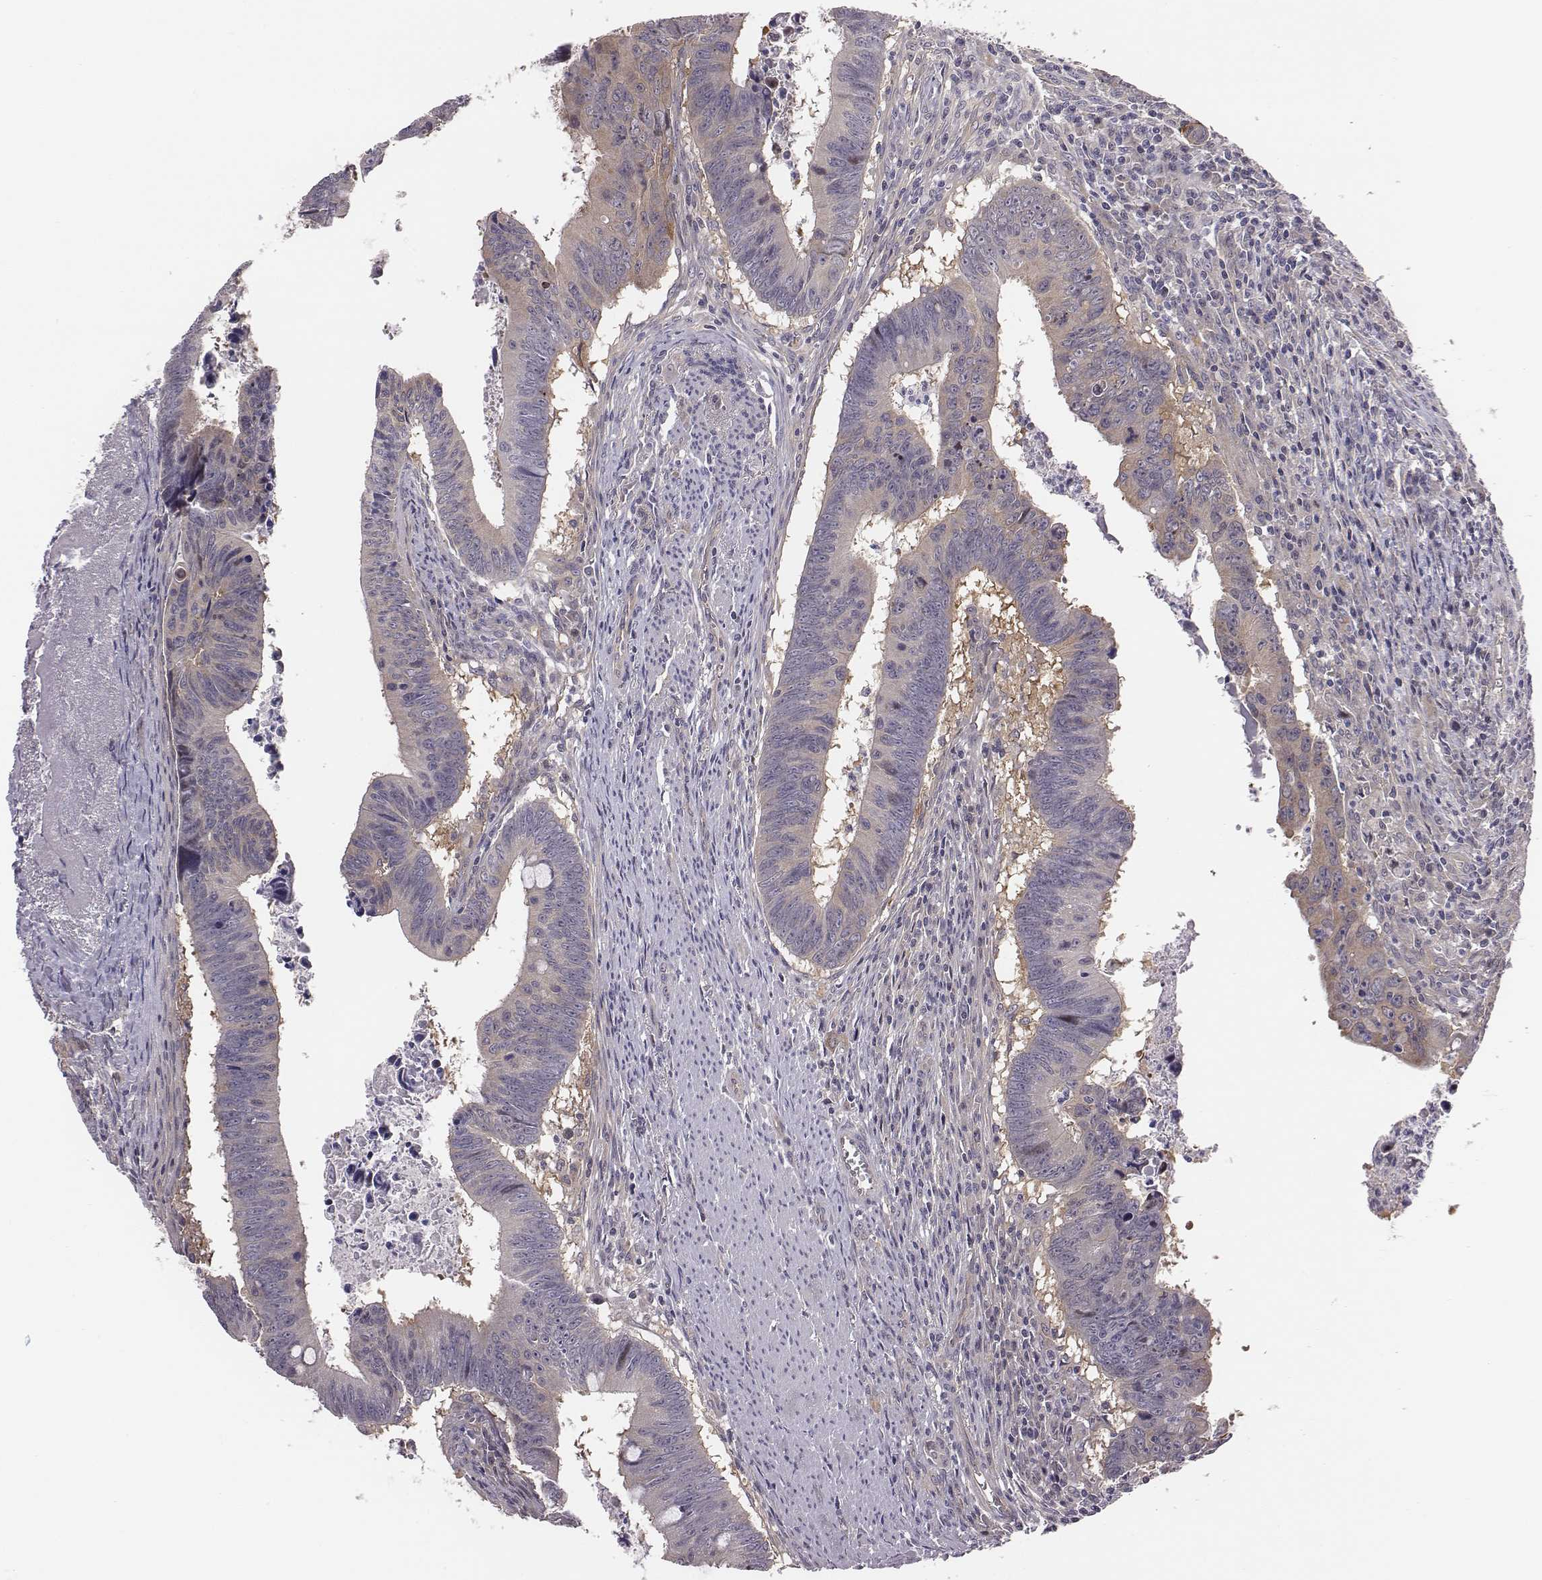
{"staining": {"intensity": "weak", "quantity": "25%-75%", "location": "cytoplasmic/membranous"}, "tissue": "colorectal cancer", "cell_type": "Tumor cells", "image_type": "cancer", "snomed": [{"axis": "morphology", "description": "Adenocarcinoma, NOS"}, {"axis": "topography", "description": "Colon"}], "caption": "Adenocarcinoma (colorectal) stained with a protein marker shows weak staining in tumor cells.", "gene": "SMURF2", "patient": {"sex": "female", "age": 87}}